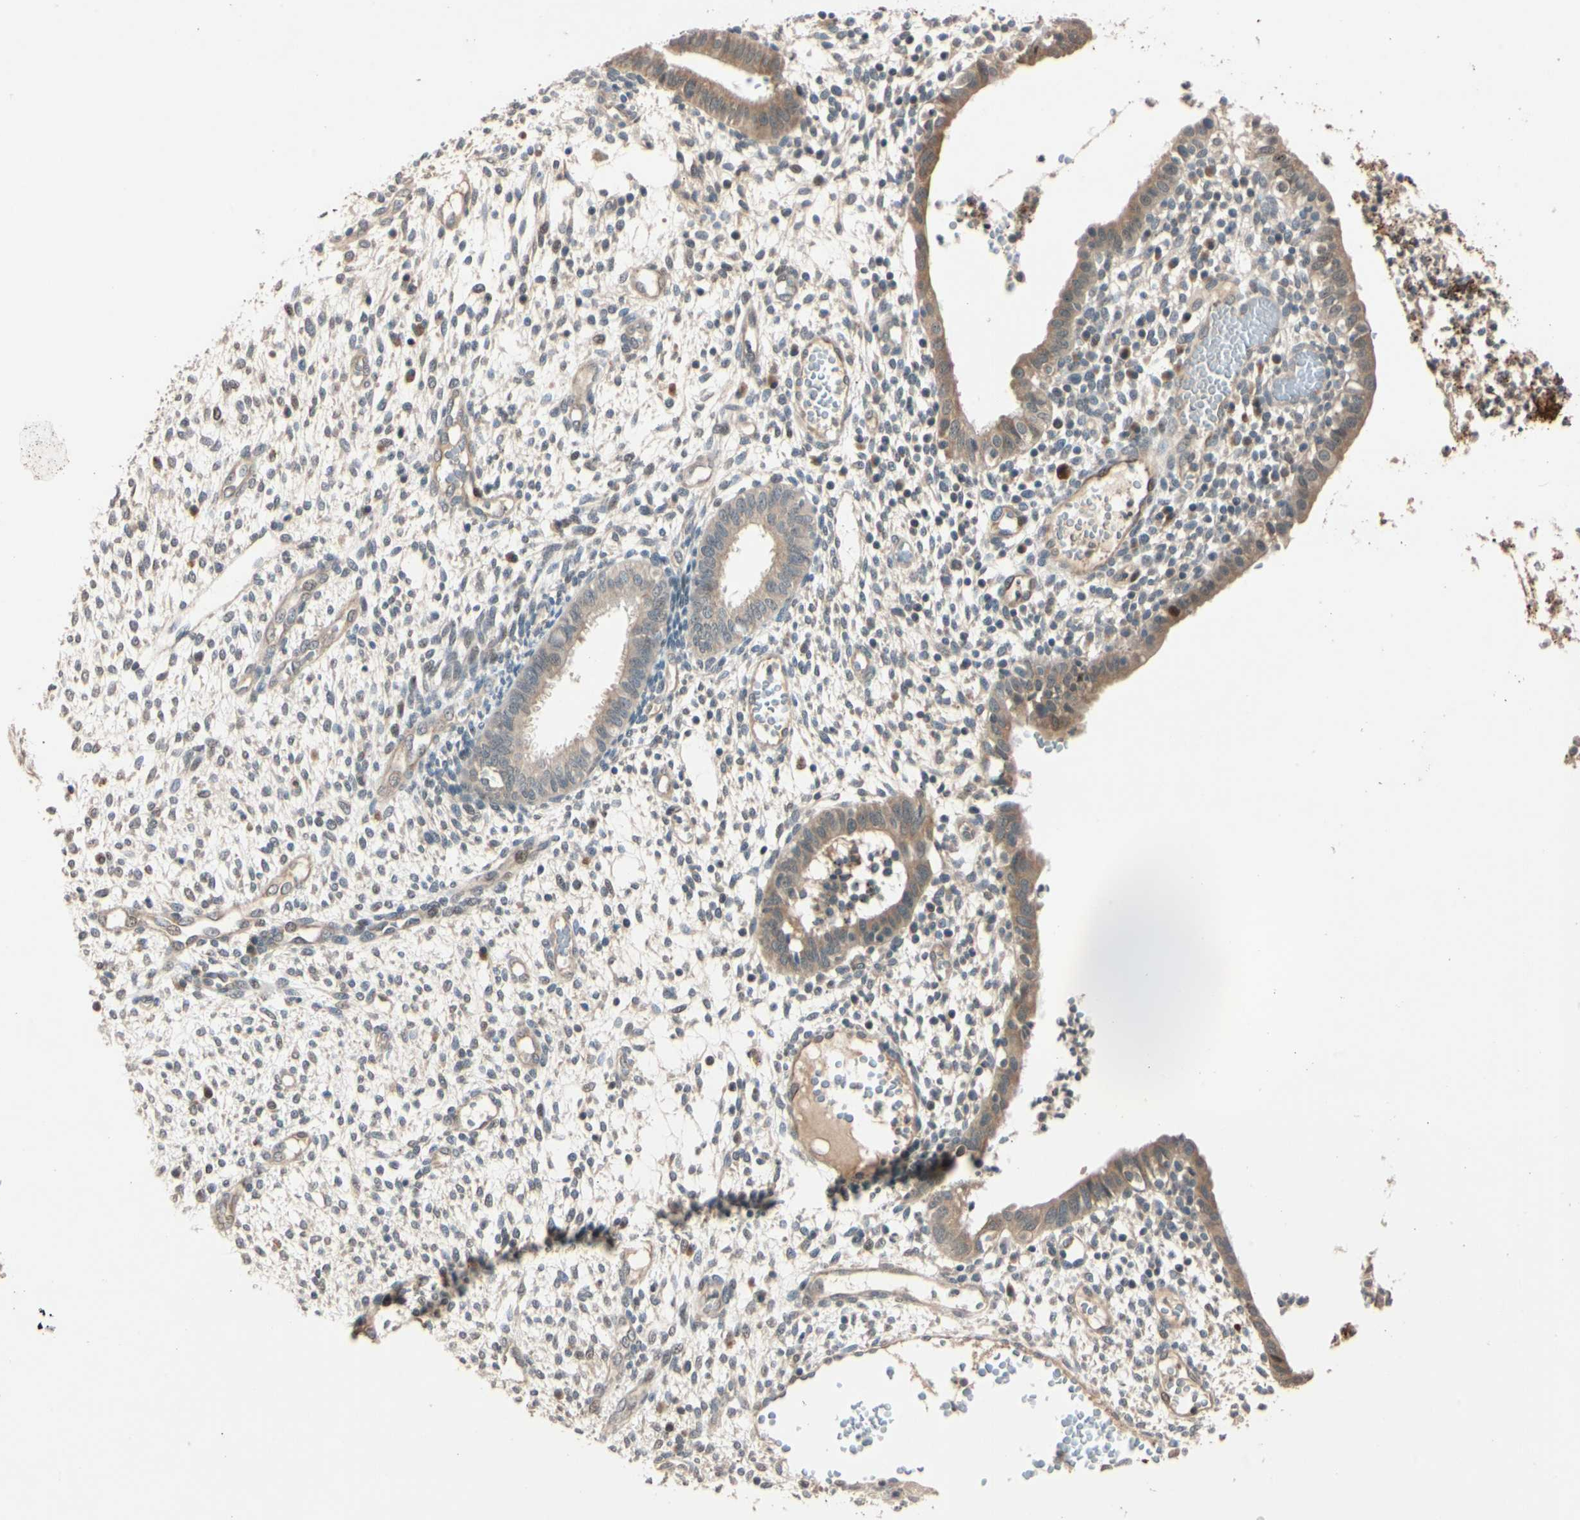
{"staining": {"intensity": "negative", "quantity": "none", "location": "none"}, "tissue": "endometrium", "cell_type": "Cells in endometrial stroma", "image_type": "normal", "snomed": [{"axis": "morphology", "description": "Normal tissue, NOS"}, {"axis": "topography", "description": "Endometrium"}], "caption": "The micrograph exhibits no staining of cells in endometrial stroma in benign endometrium. Nuclei are stained in blue.", "gene": "ACSL5", "patient": {"sex": "female", "age": 35}}